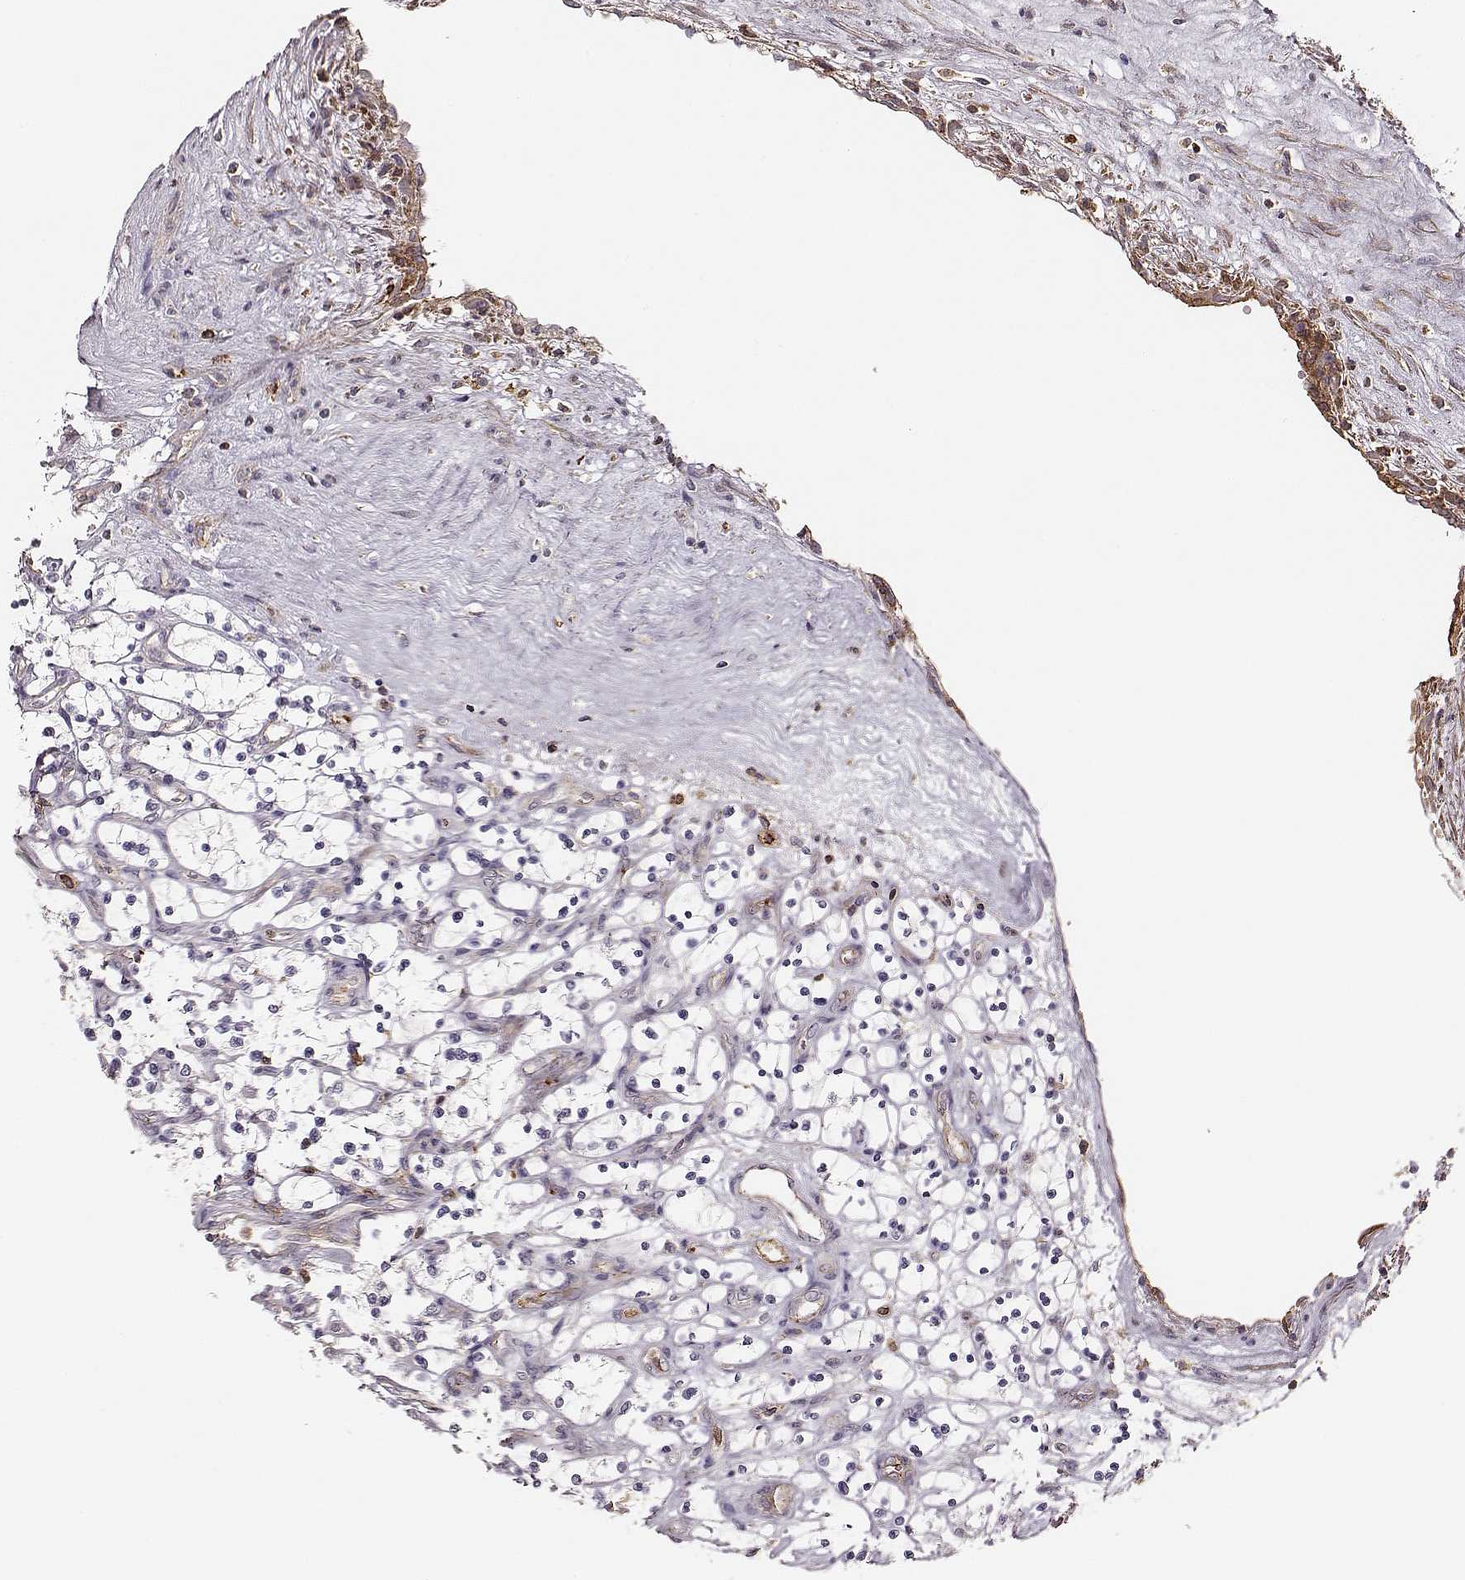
{"staining": {"intensity": "negative", "quantity": "none", "location": "none"}, "tissue": "renal cancer", "cell_type": "Tumor cells", "image_type": "cancer", "snomed": [{"axis": "morphology", "description": "Adenocarcinoma, NOS"}, {"axis": "topography", "description": "Kidney"}], "caption": "This photomicrograph is of renal adenocarcinoma stained with IHC to label a protein in brown with the nuclei are counter-stained blue. There is no staining in tumor cells.", "gene": "ZYX", "patient": {"sex": "female", "age": 69}}